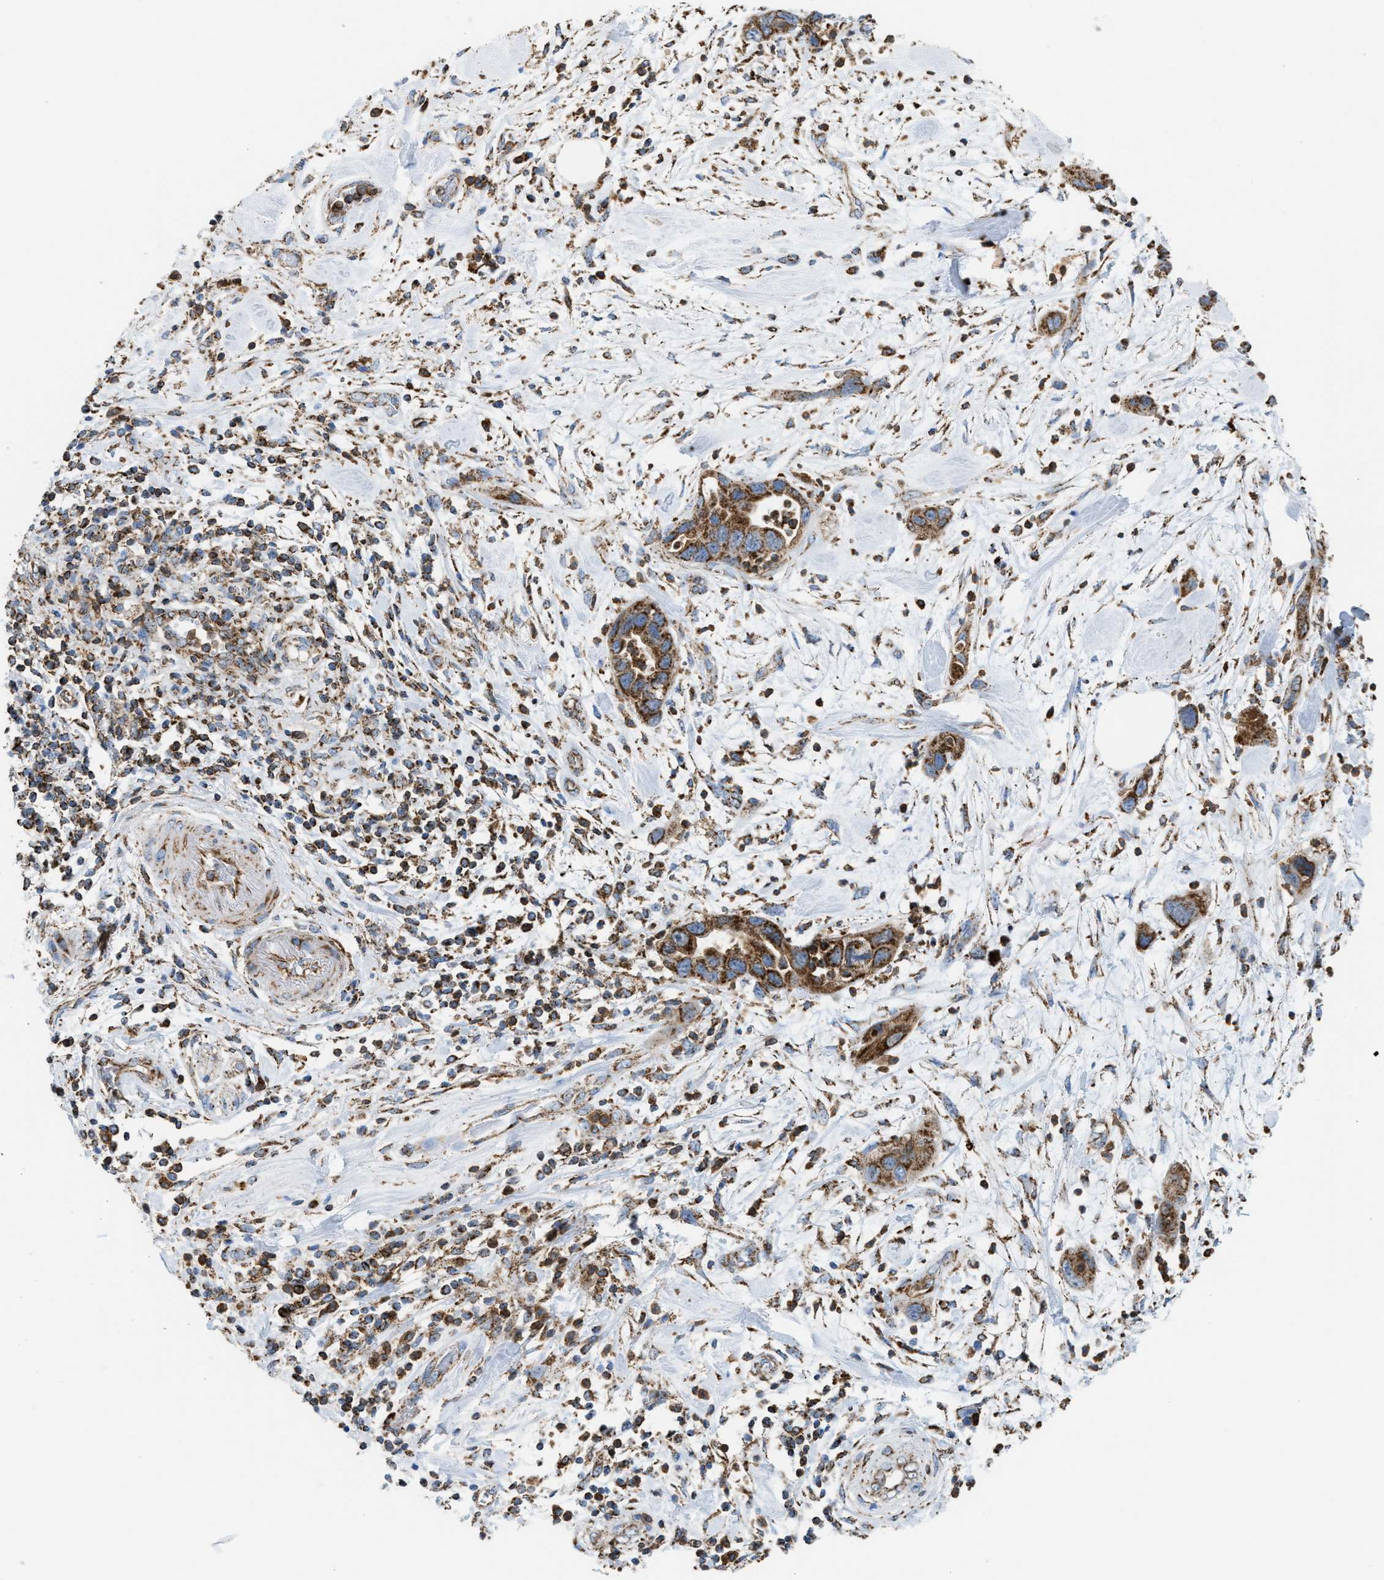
{"staining": {"intensity": "strong", "quantity": ">75%", "location": "cytoplasmic/membranous"}, "tissue": "pancreatic cancer", "cell_type": "Tumor cells", "image_type": "cancer", "snomed": [{"axis": "morphology", "description": "Adenocarcinoma, NOS"}, {"axis": "topography", "description": "Pancreas"}], "caption": "Immunohistochemistry (IHC) (DAB (3,3'-diaminobenzidine)) staining of pancreatic cancer (adenocarcinoma) shows strong cytoplasmic/membranous protein positivity in about >75% of tumor cells. The protein is shown in brown color, while the nuclei are stained blue.", "gene": "ECHS1", "patient": {"sex": "female", "age": 70}}